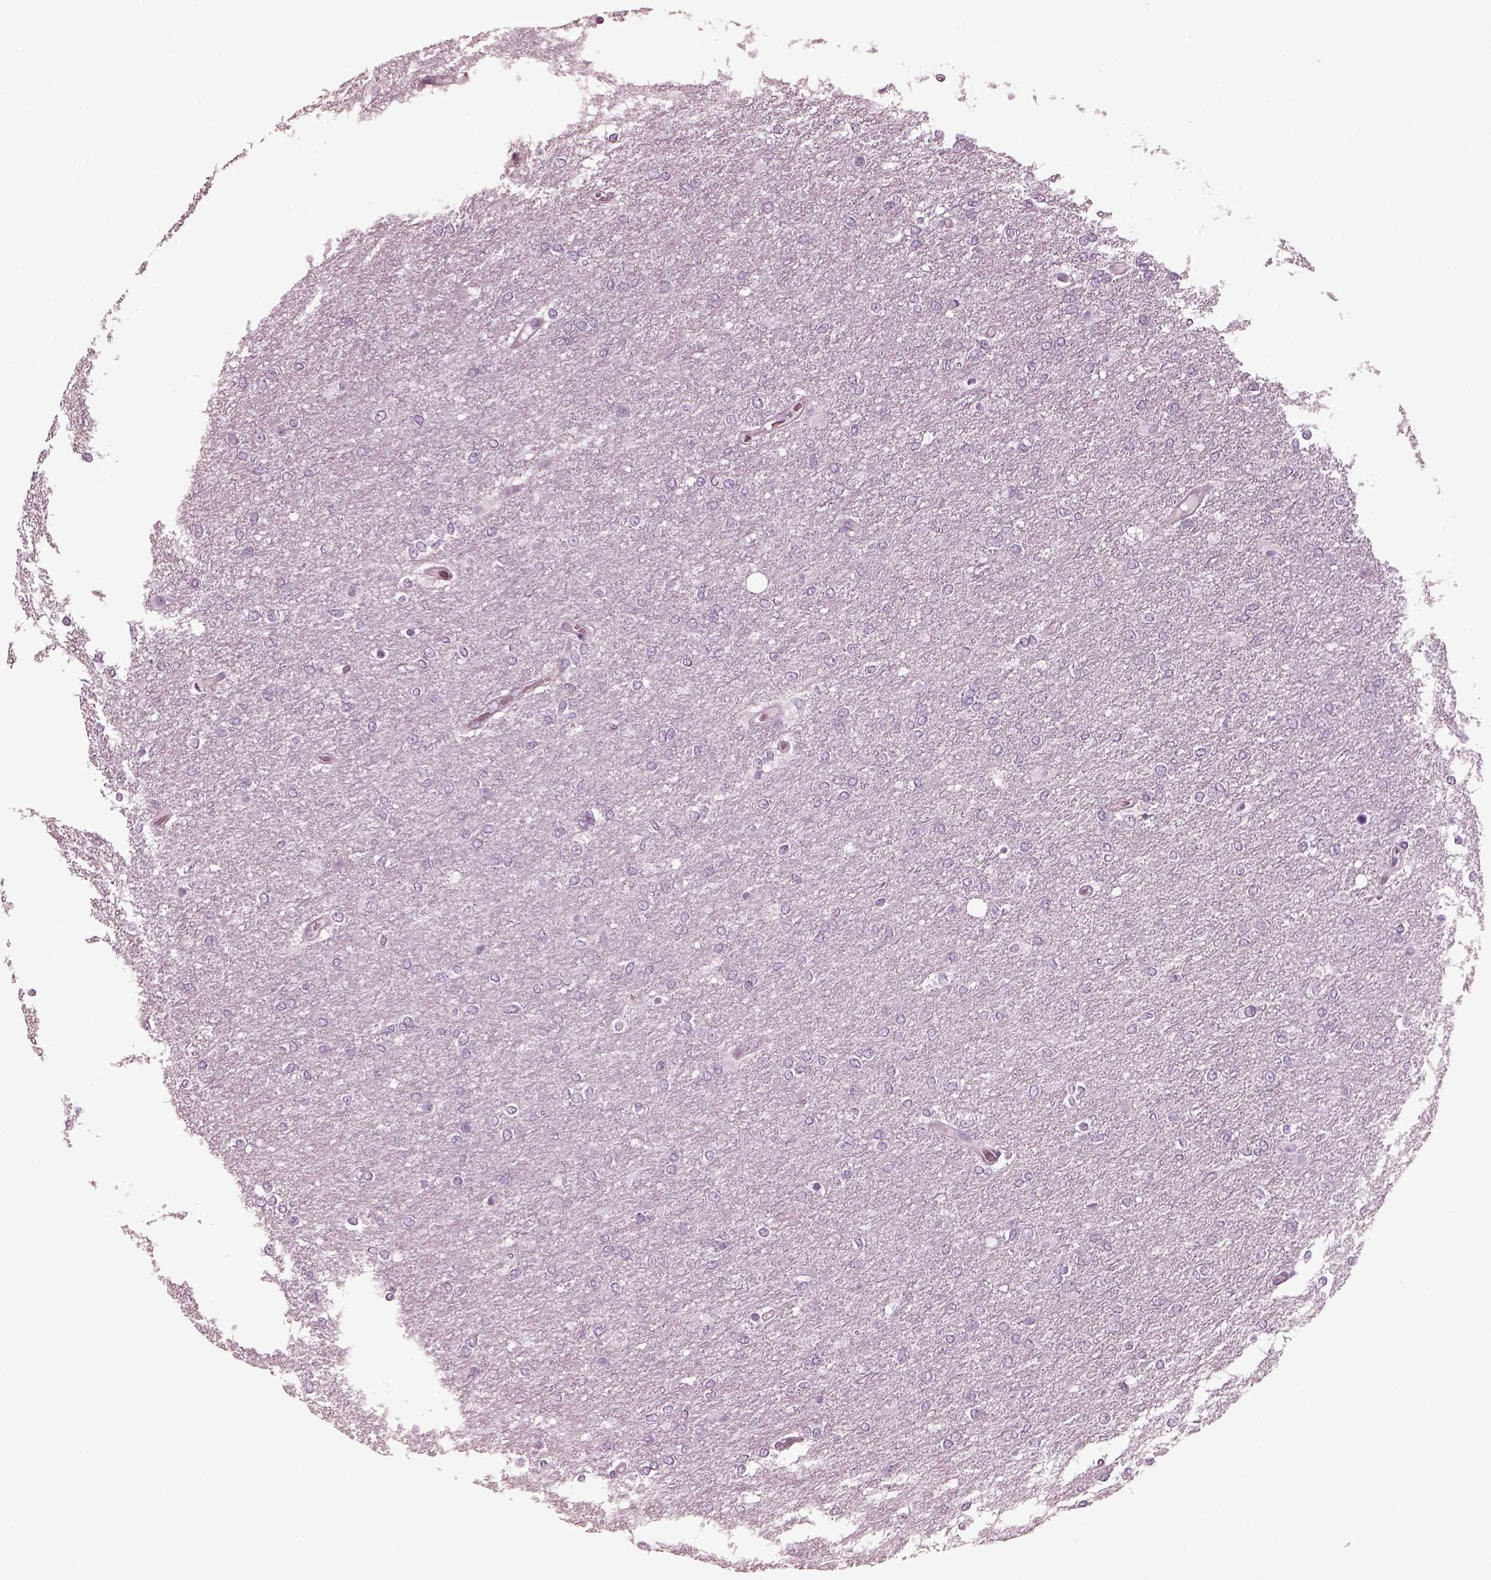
{"staining": {"intensity": "negative", "quantity": "none", "location": "none"}, "tissue": "glioma", "cell_type": "Tumor cells", "image_type": "cancer", "snomed": [{"axis": "morphology", "description": "Glioma, malignant, High grade"}, {"axis": "topography", "description": "Brain"}], "caption": "DAB (3,3'-diaminobenzidine) immunohistochemical staining of malignant high-grade glioma displays no significant expression in tumor cells.", "gene": "CGA", "patient": {"sex": "female", "age": 61}}